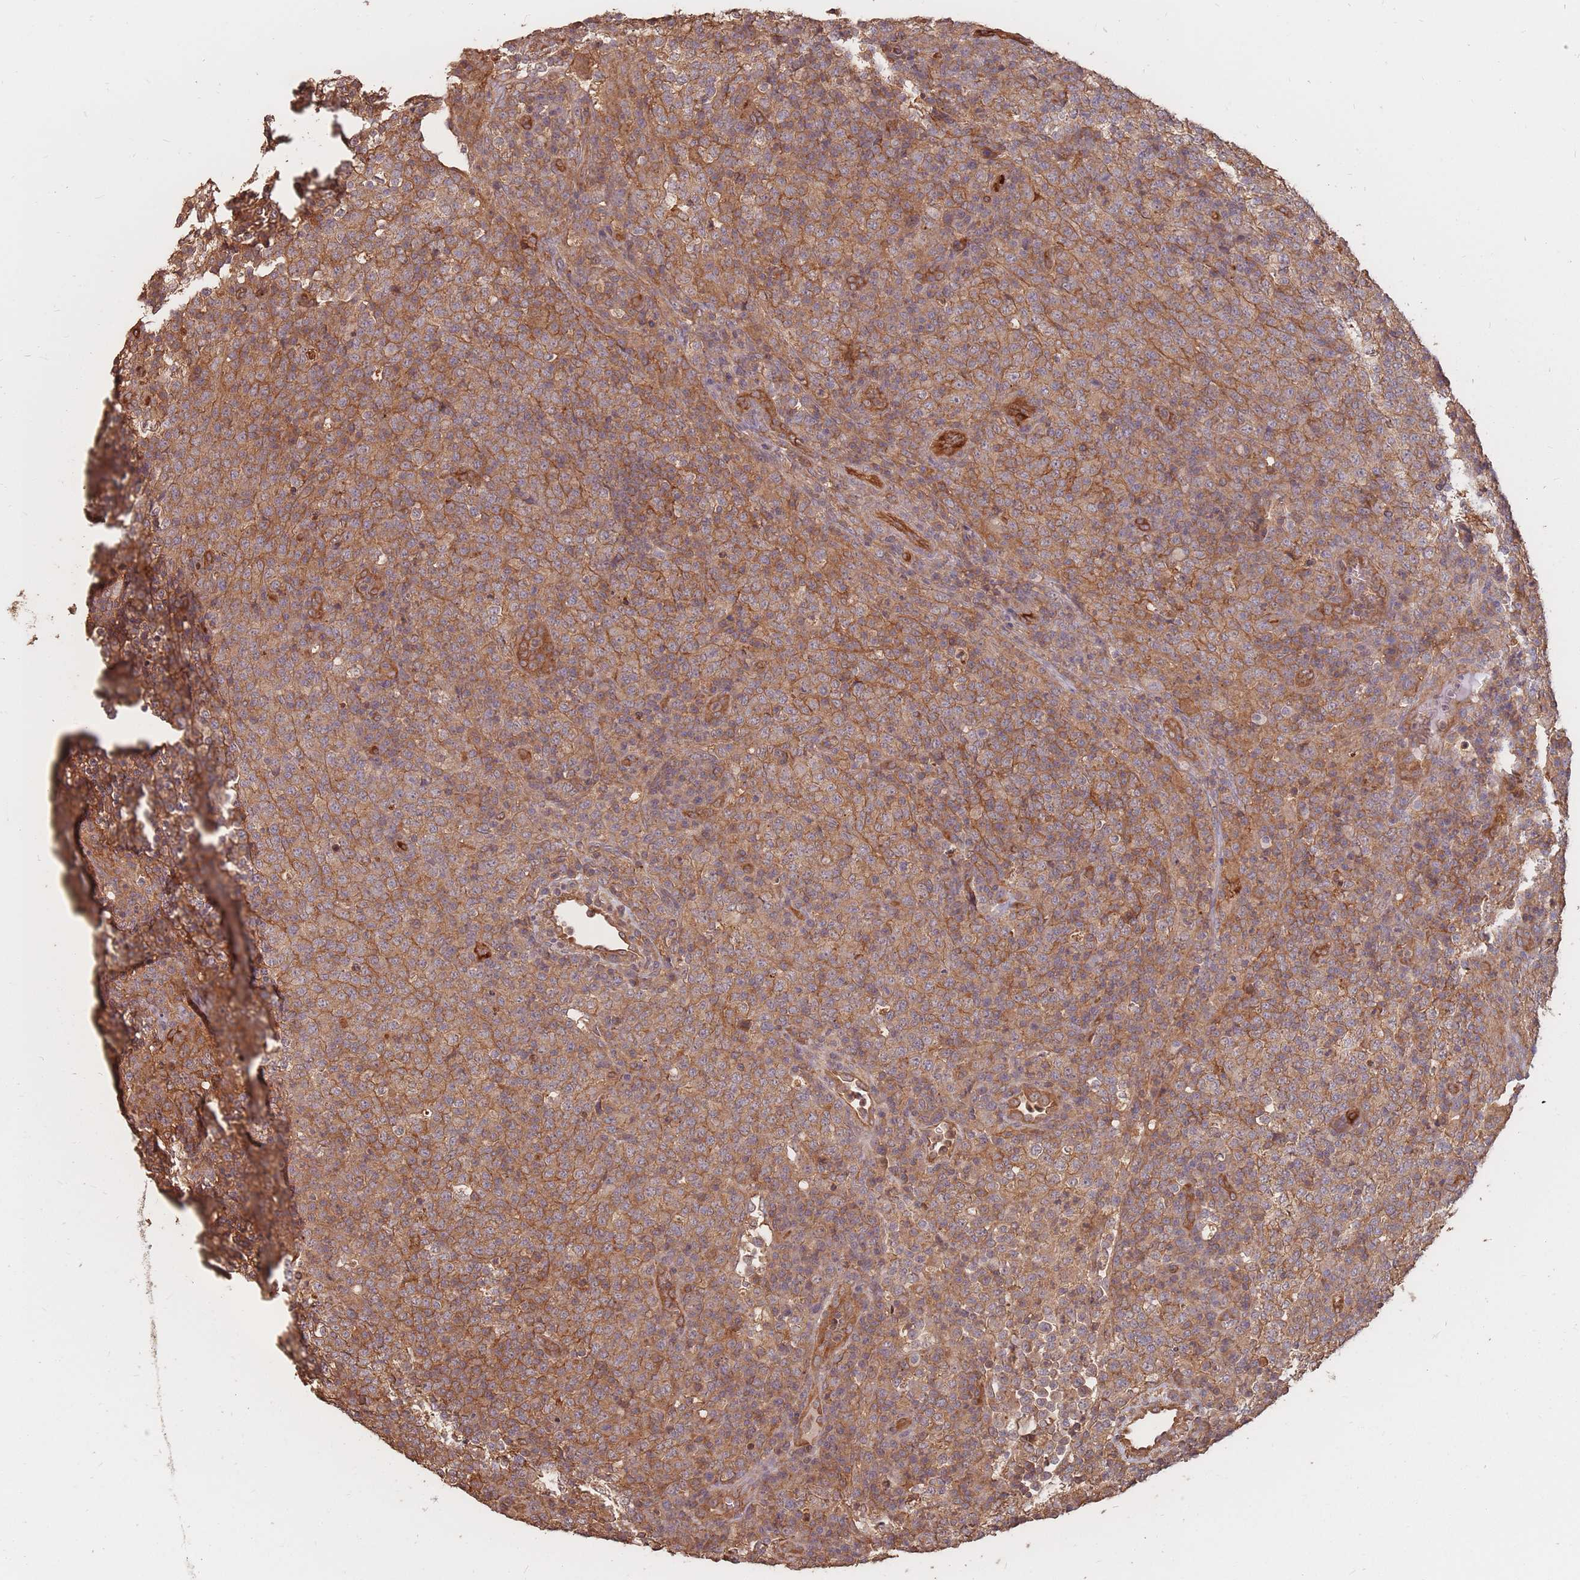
{"staining": {"intensity": "moderate", "quantity": ">75%", "location": "cytoplasmic/membranous"}, "tissue": "lymphoma", "cell_type": "Tumor cells", "image_type": "cancer", "snomed": [{"axis": "morphology", "description": "Malignant lymphoma, non-Hodgkin's type, High grade"}, {"axis": "topography", "description": "Lymph node"}], "caption": "Malignant lymphoma, non-Hodgkin's type (high-grade) stained with DAB immunohistochemistry demonstrates medium levels of moderate cytoplasmic/membranous staining in about >75% of tumor cells.", "gene": "PLS3", "patient": {"sex": "male", "age": 54}}